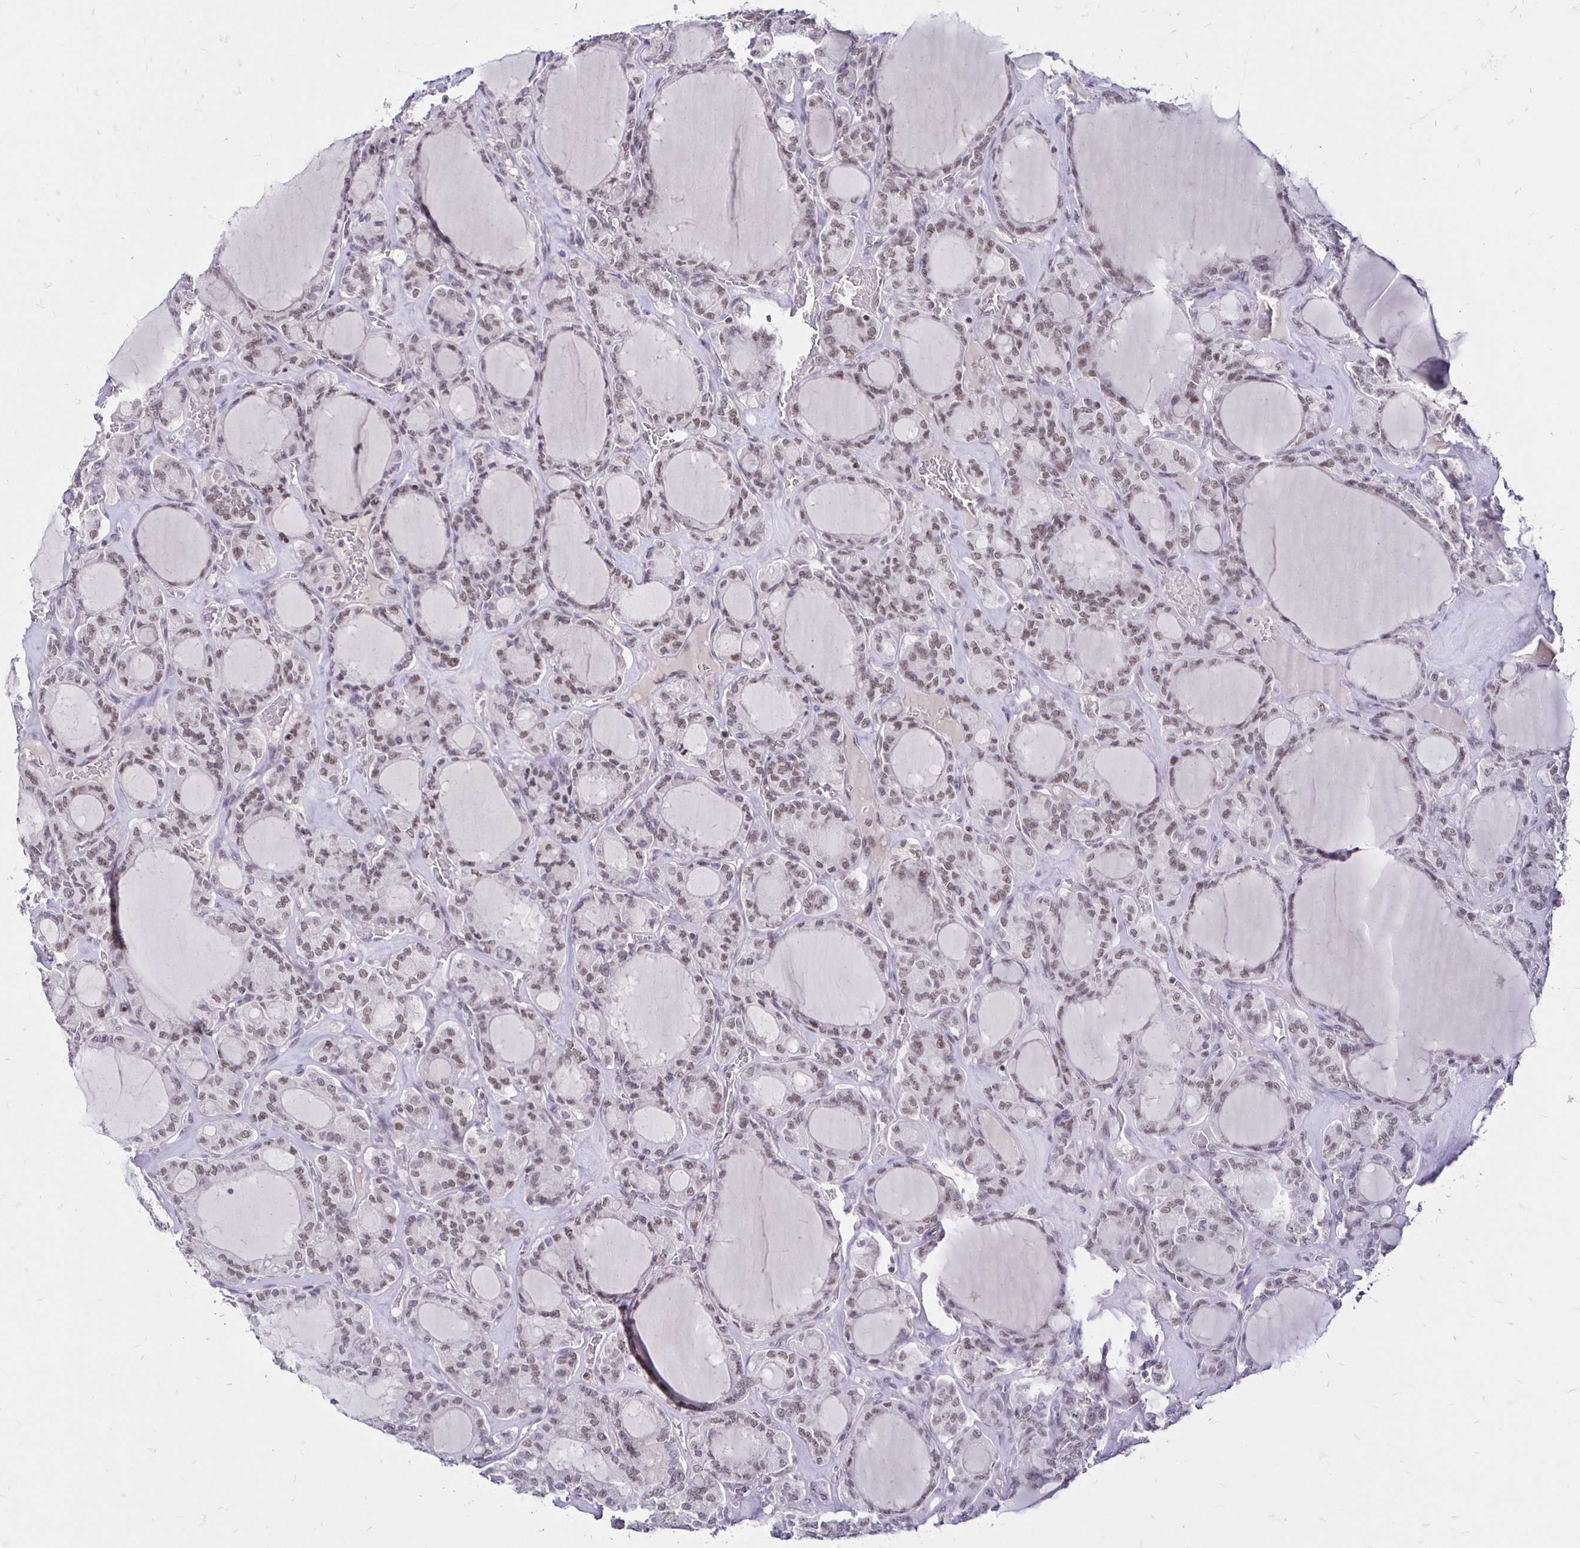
{"staining": {"intensity": "weak", "quantity": "25%-75%", "location": "nuclear"}, "tissue": "thyroid cancer", "cell_type": "Tumor cells", "image_type": "cancer", "snomed": [{"axis": "morphology", "description": "Papillary adenocarcinoma, NOS"}, {"axis": "topography", "description": "Thyroid gland"}], "caption": "Weak nuclear staining for a protein is appreciated in about 25%-75% of tumor cells of thyroid cancer using immunohistochemistry (IHC).", "gene": "SIN3A", "patient": {"sex": "male", "age": 87}}